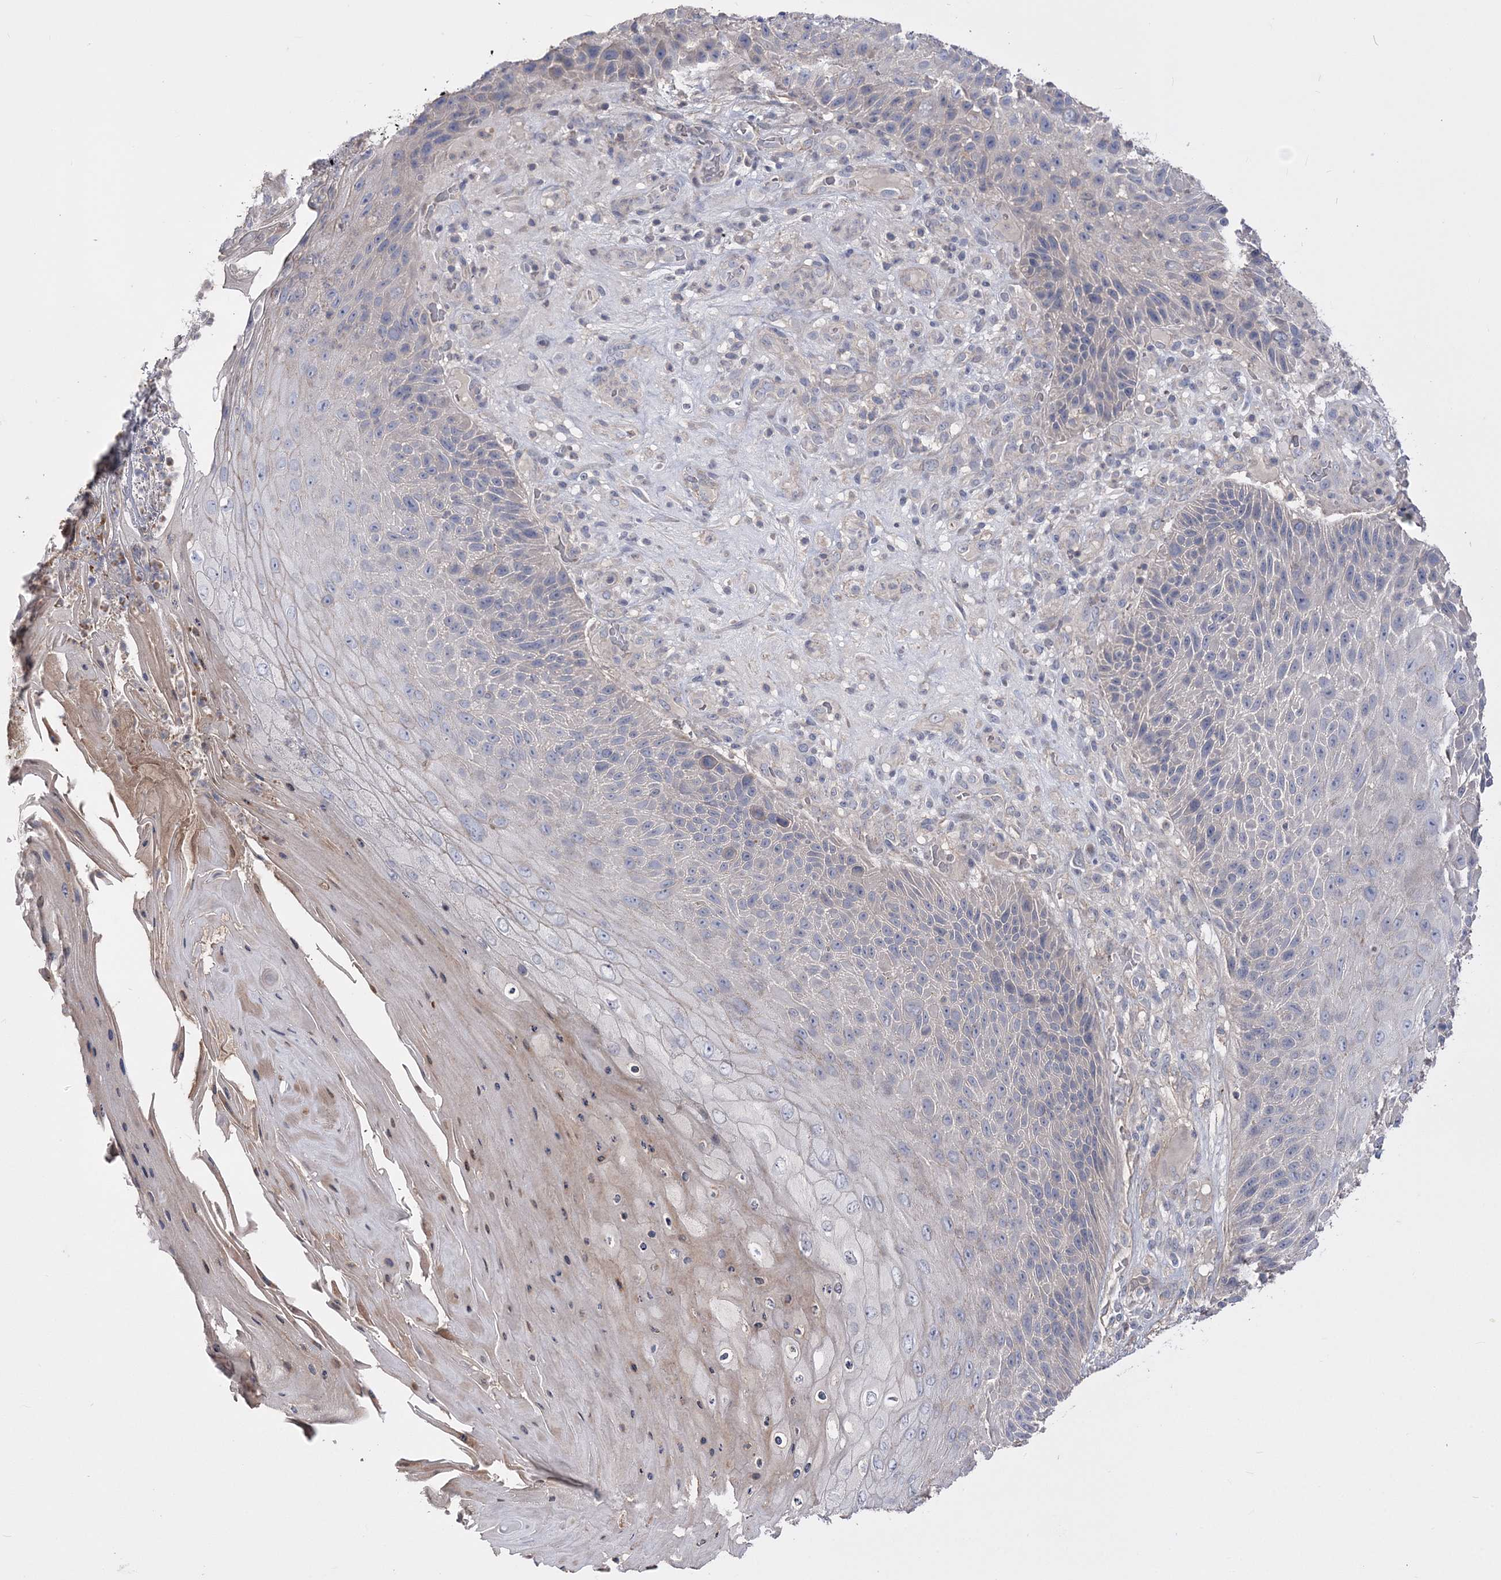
{"staining": {"intensity": "negative", "quantity": "none", "location": "none"}, "tissue": "skin cancer", "cell_type": "Tumor cells", "image_type": "cancer", "snomed": [{"axis": "morphology", "description": "Squamous cell carcinoma, NOS"}, {"axis": "topography", "description": "Skin"}], "caption": "Squamous cell carcinoma (skin) stained for a protein using immunohistochemistry (IHC) shows no staining tumor cells.", "gene": "SLFN14", "patient": {"sex": "female", "age": 88}}